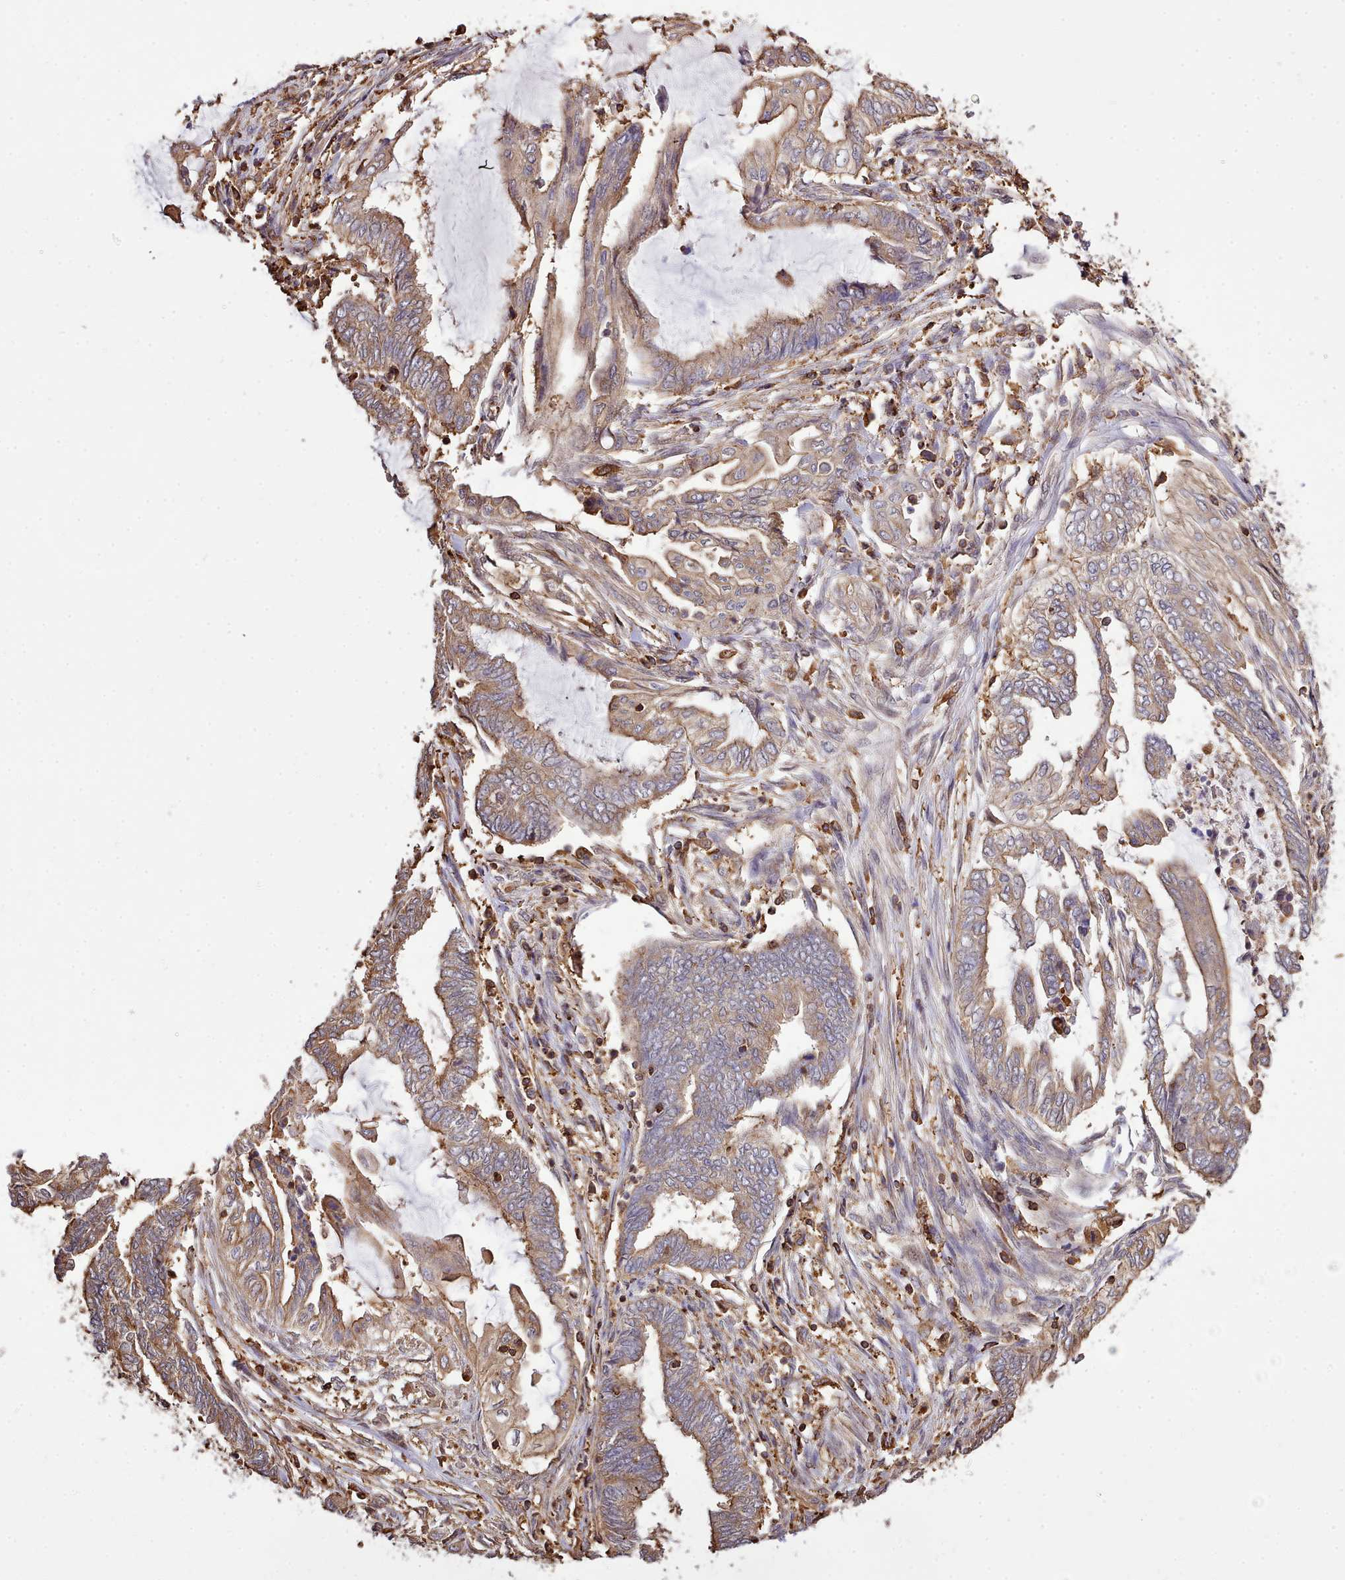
{"staining": {"intensity": "moderate", "quantity": "25%-75%", "location": "cytoplasmic/membranous"}, "tissue": "endometrial cancer", "cell_type": "Tumor cells", "image_type": "cancer", "snomed": [{"axis": "morphology", "description": "Adenocarcinoma, NOS"}, {"axis": "topography", "description": "Uterus"}, {"axis": "topography", "description": "Endometrium"}], "caption": "This micrograph displays IHC staining of endometrial cancer, with medium moderate cytoplasmic/membranous expression in approximately 25%-75% of tumor cells.", "gene": "CAPZA1", "patient": {"sex": "female", "age": 70}}